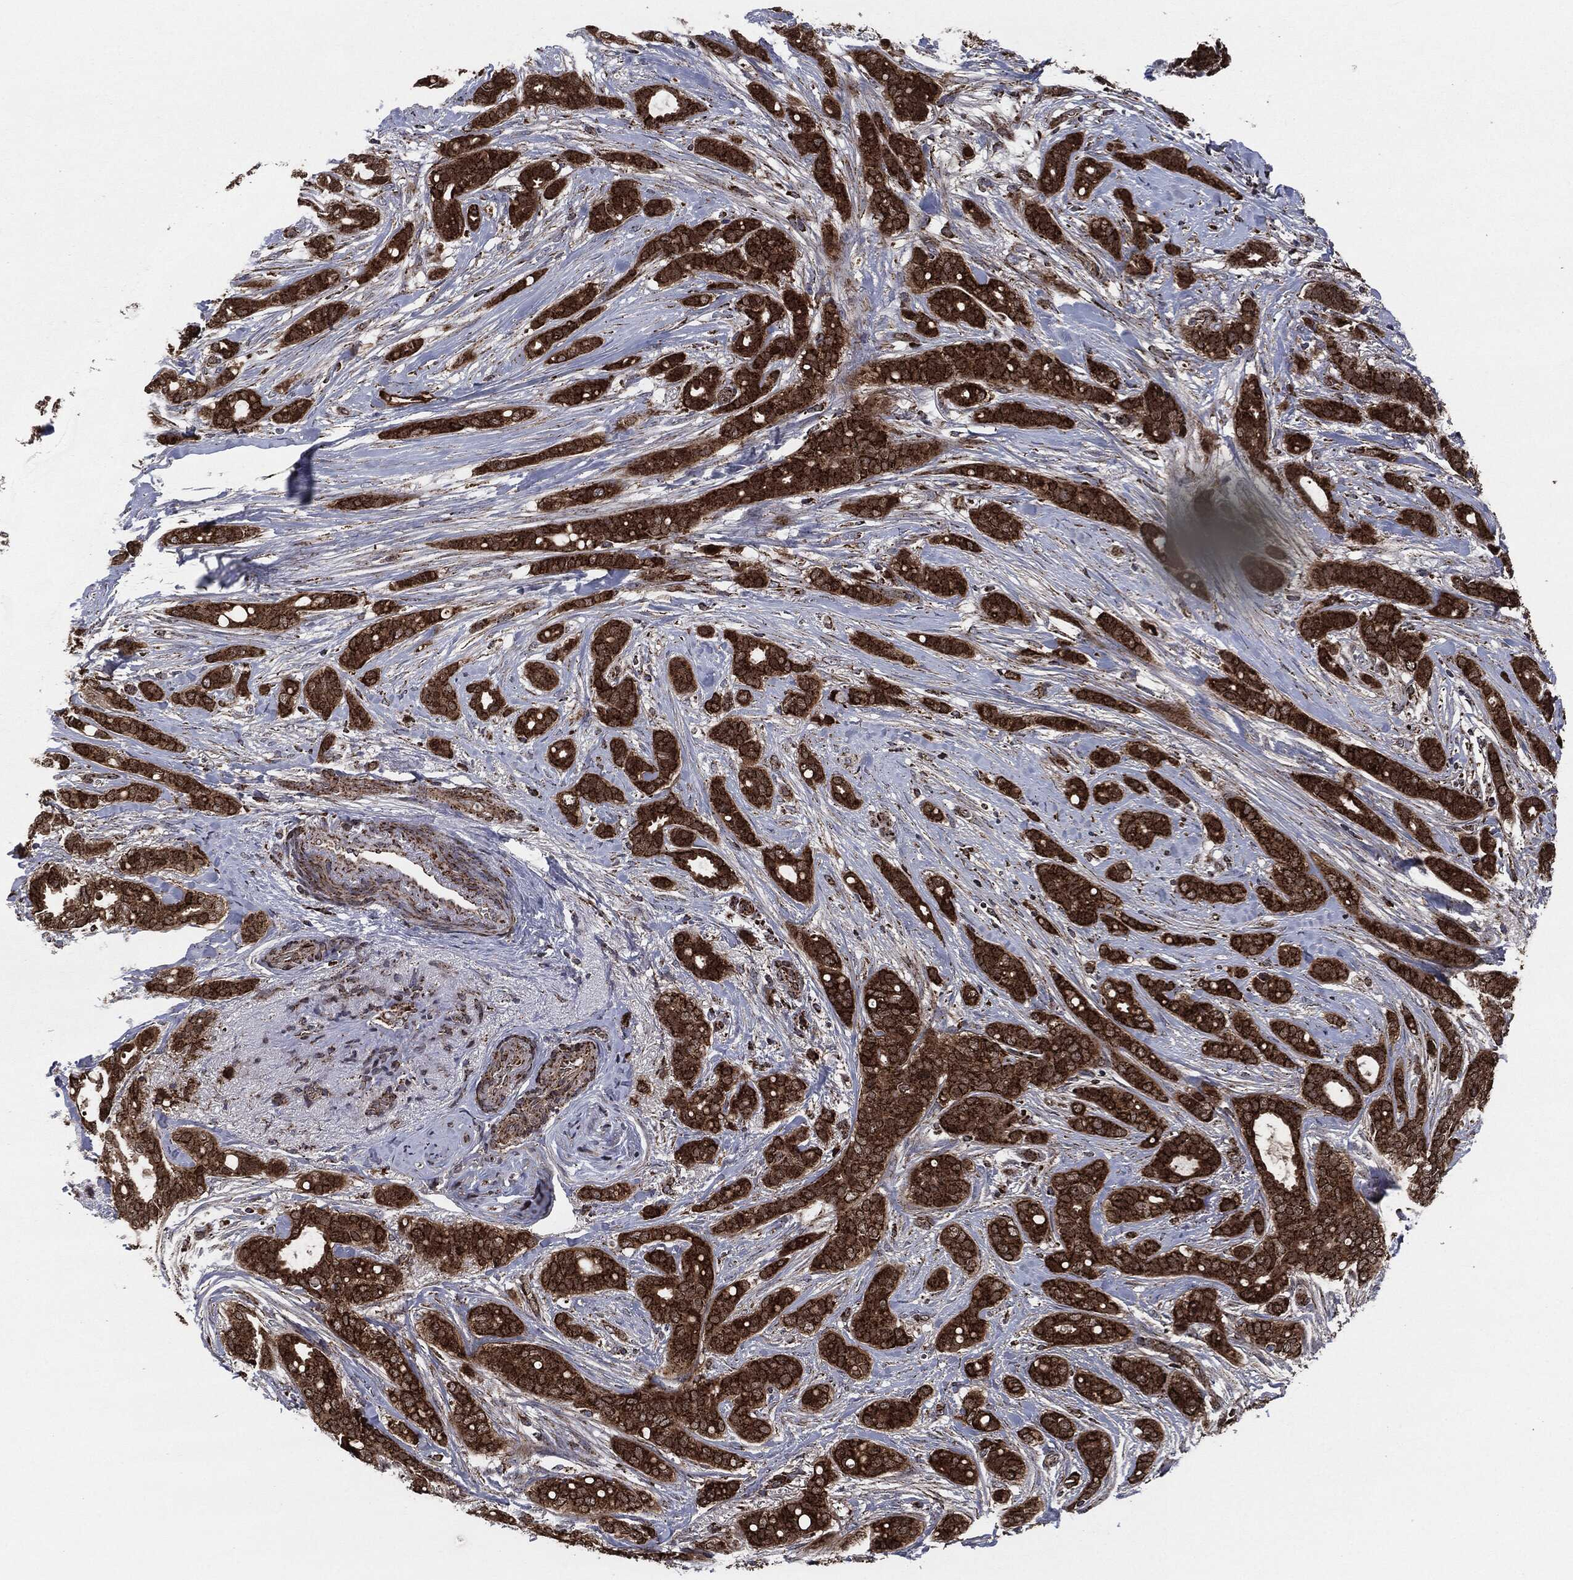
{"staining": {"intensity": "strong", "quantity": ">75%", "location": "cytoplasmic/membranous"}, "tissue": "breast cancer", "cell_type": "Tumor cells", "image_type": "cancer", "snomed": [{"axis": "morphology", "description": "Duct carcinoma"}, {"axis": "topography", "description": "Breast"}], "caption": "About >75% of tumor cells in intraductal carcinoma (breast) display strong cytoplasmic/membranous protein expression as visualized by brown immunohistochemical staining.", "gene": "FH", "patient": {"sex": "female", "age": 51}}